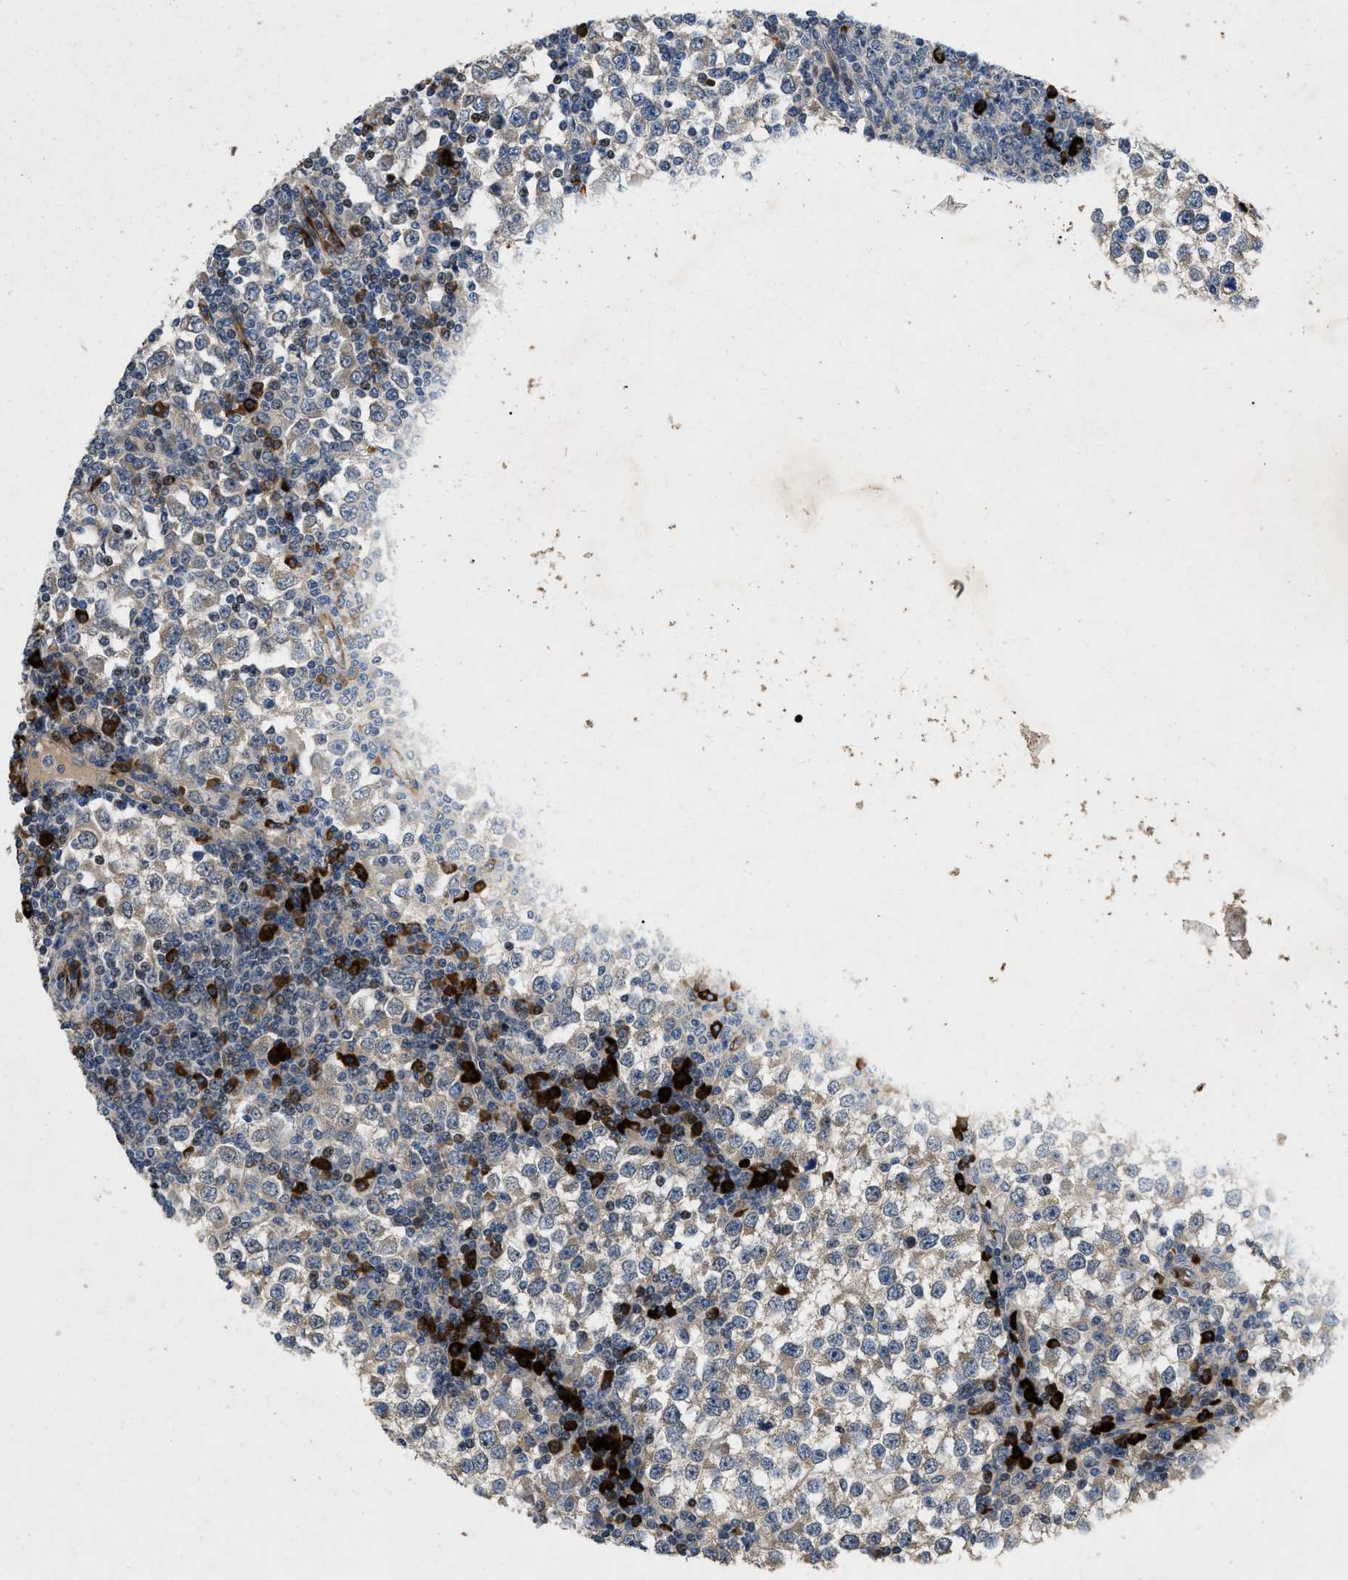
{"staining": {"intensity": "weak", "quantity": "<25%", "location": "cytoplasmic/membranous"}, "tissue": "testis cancer", "cell_type": "Tumor cells", "image_type": "cancer", "snomed": [{"axis": "morphology", "description": "Seminoma, NOS"}, {"axis": "topography", "description": "Testis"}], "caption": "Tumor cells show no significant expression in testis seminoma.", "gene": "HSPA12B", "patient": {"sex": "male", "age": 65}}